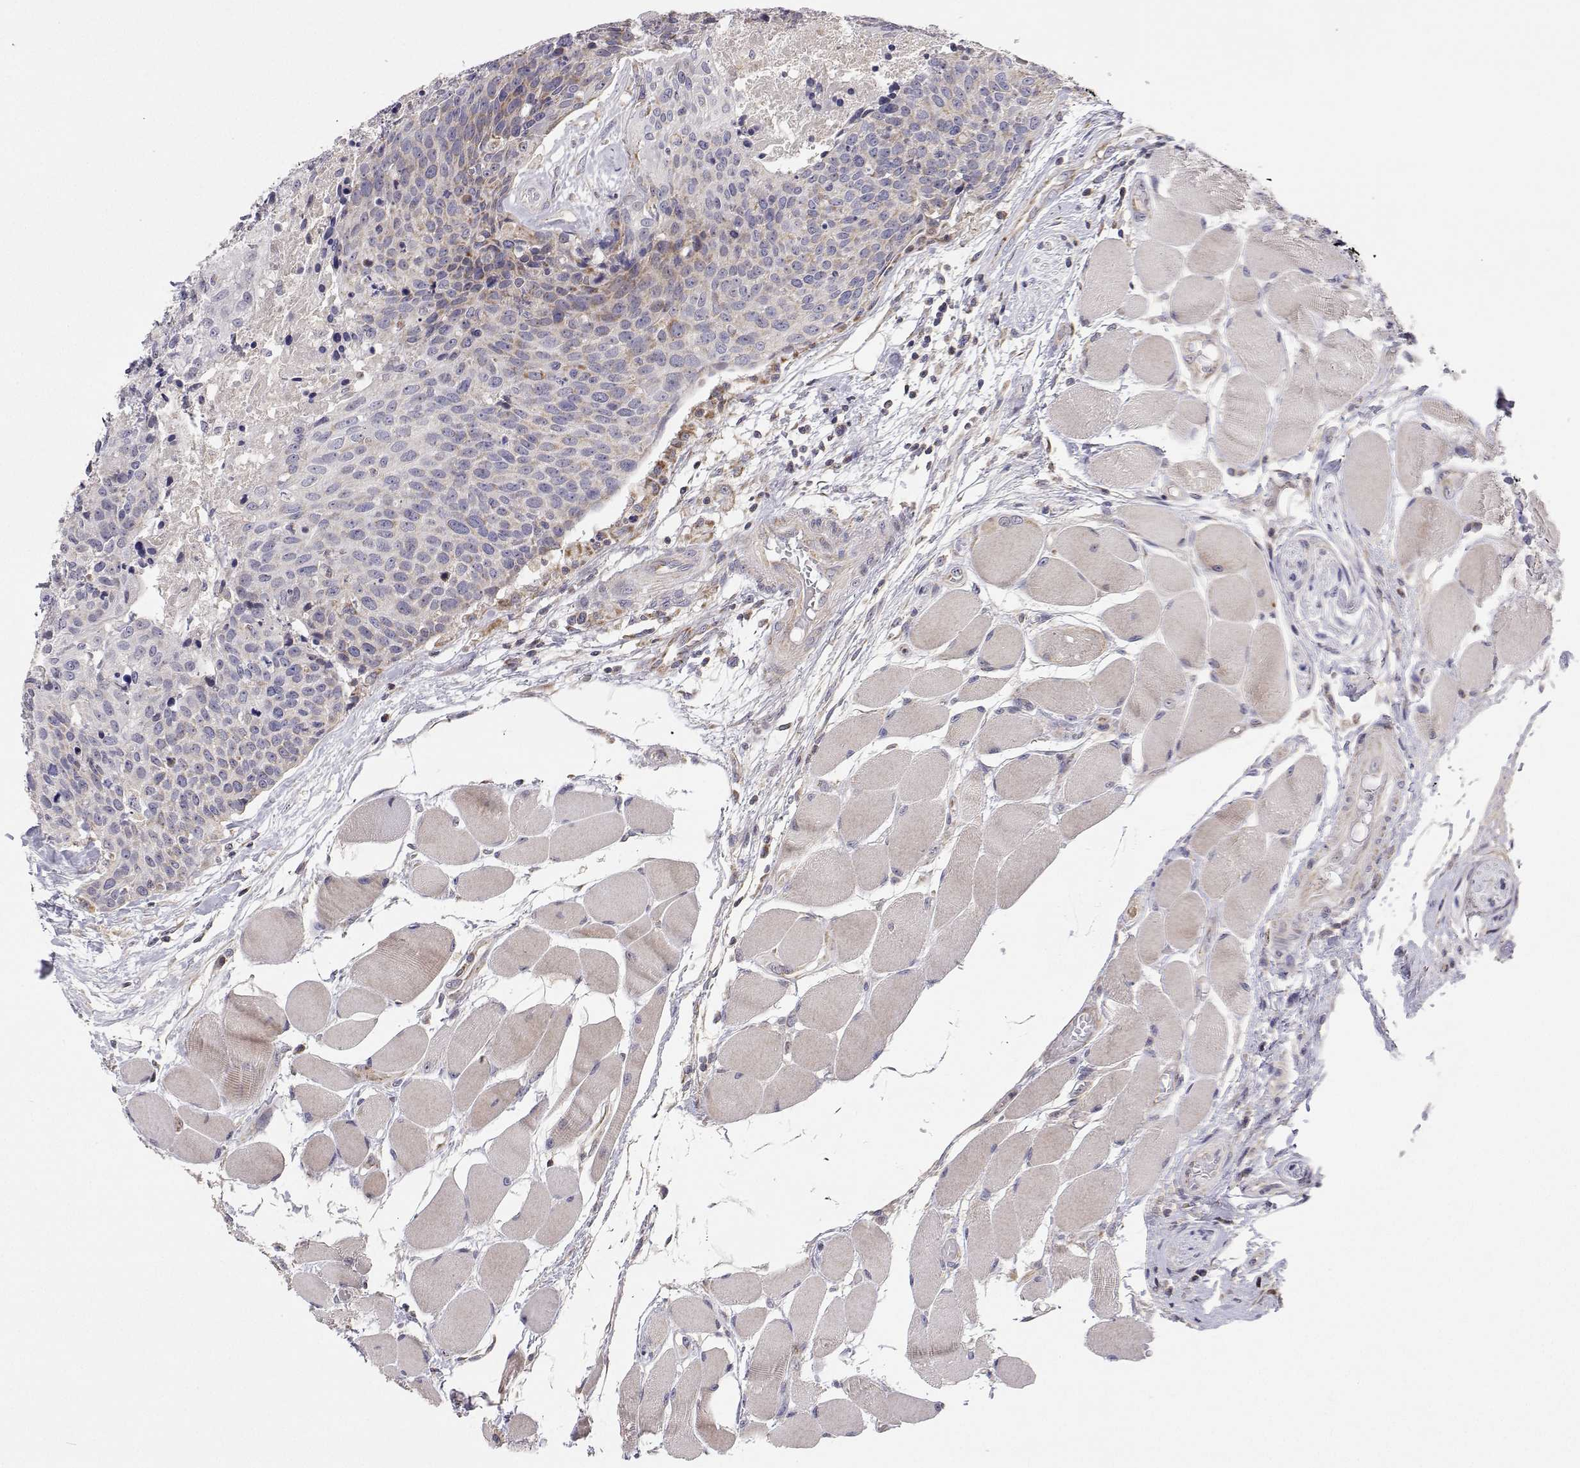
{"staining": {"intensity": "weak", "quantity": "<25%", "location": "cytoplasmic/membranous"}, "tissue": "head and neck cancer", "cell_type": "Tumor cells", "image_type": "cancer", "snomed": [{"axis": "morphology", "description": "Squamous cell carcinoma, NOS"}, {"axis": "topography", "description": "Oral tissue"}, {"axis": "topography", "description": "Head-Neck"}], "caption": "Tumor cells show no significant protein positivity in head and neck squamous cell carcinoma.", "gene": "MRPL3", "patient": {"sex": "male", "age": 64}}